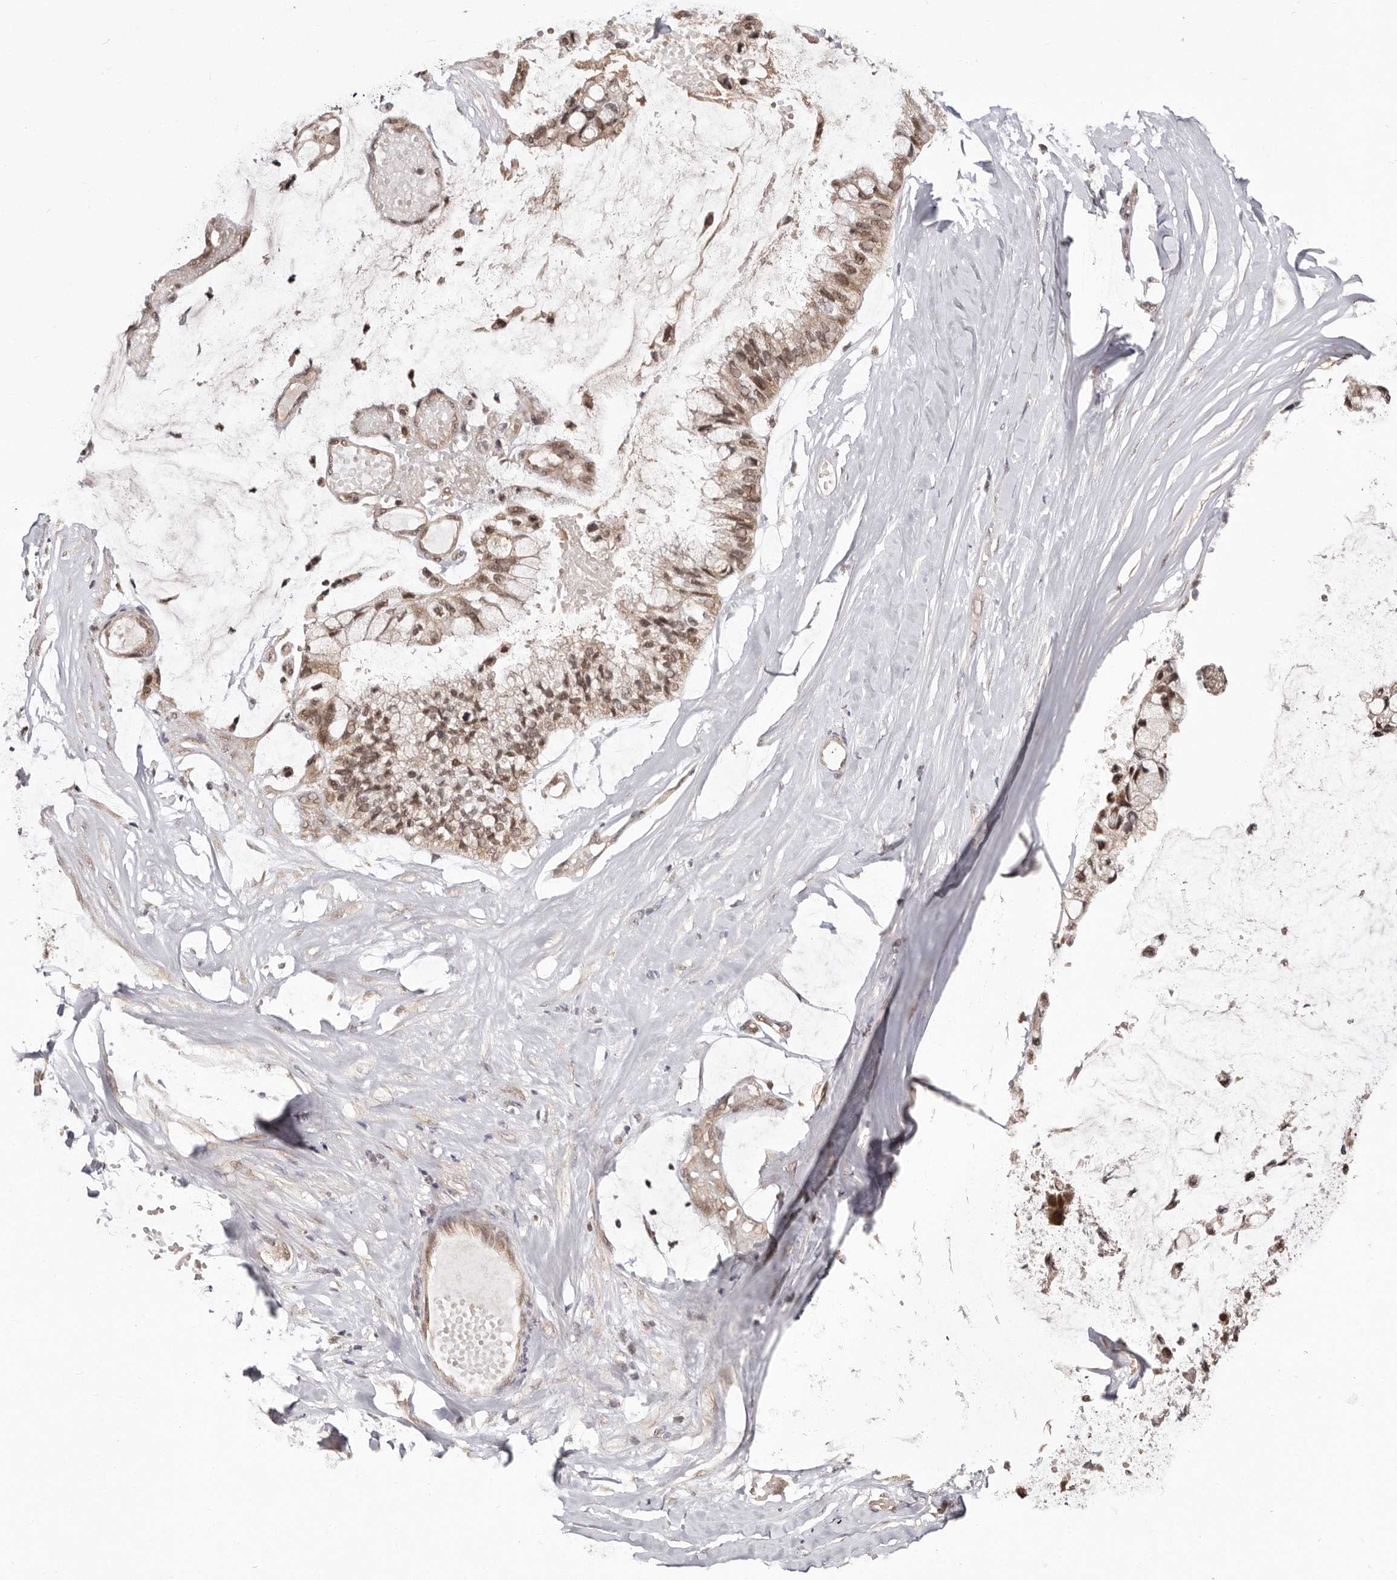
{"staining": {"intensity": "moderate", "quantity": ">75%", "location": "cytoplasmic/membranous,nuclear"}, "tissue": "ovarian cancer", "cell_type": "Tumor cells", "image_type": "cancer", "snomed": [{"axis": "morphology", "description": "Cystadenocarcinoma, mucinous, NOS"}, {"axis": "topography", "description": "Ovary"}], "caption": "Moderate cytoplasmic/membranous and nuclear staining for a protein is present in approximately >75% of tumor cells of ovarian cancer (mucinous cystadenocarcinoma) using immunohistochemistry.", "gene": "MED8", "patient": {"sex": "female", "age": 39}}